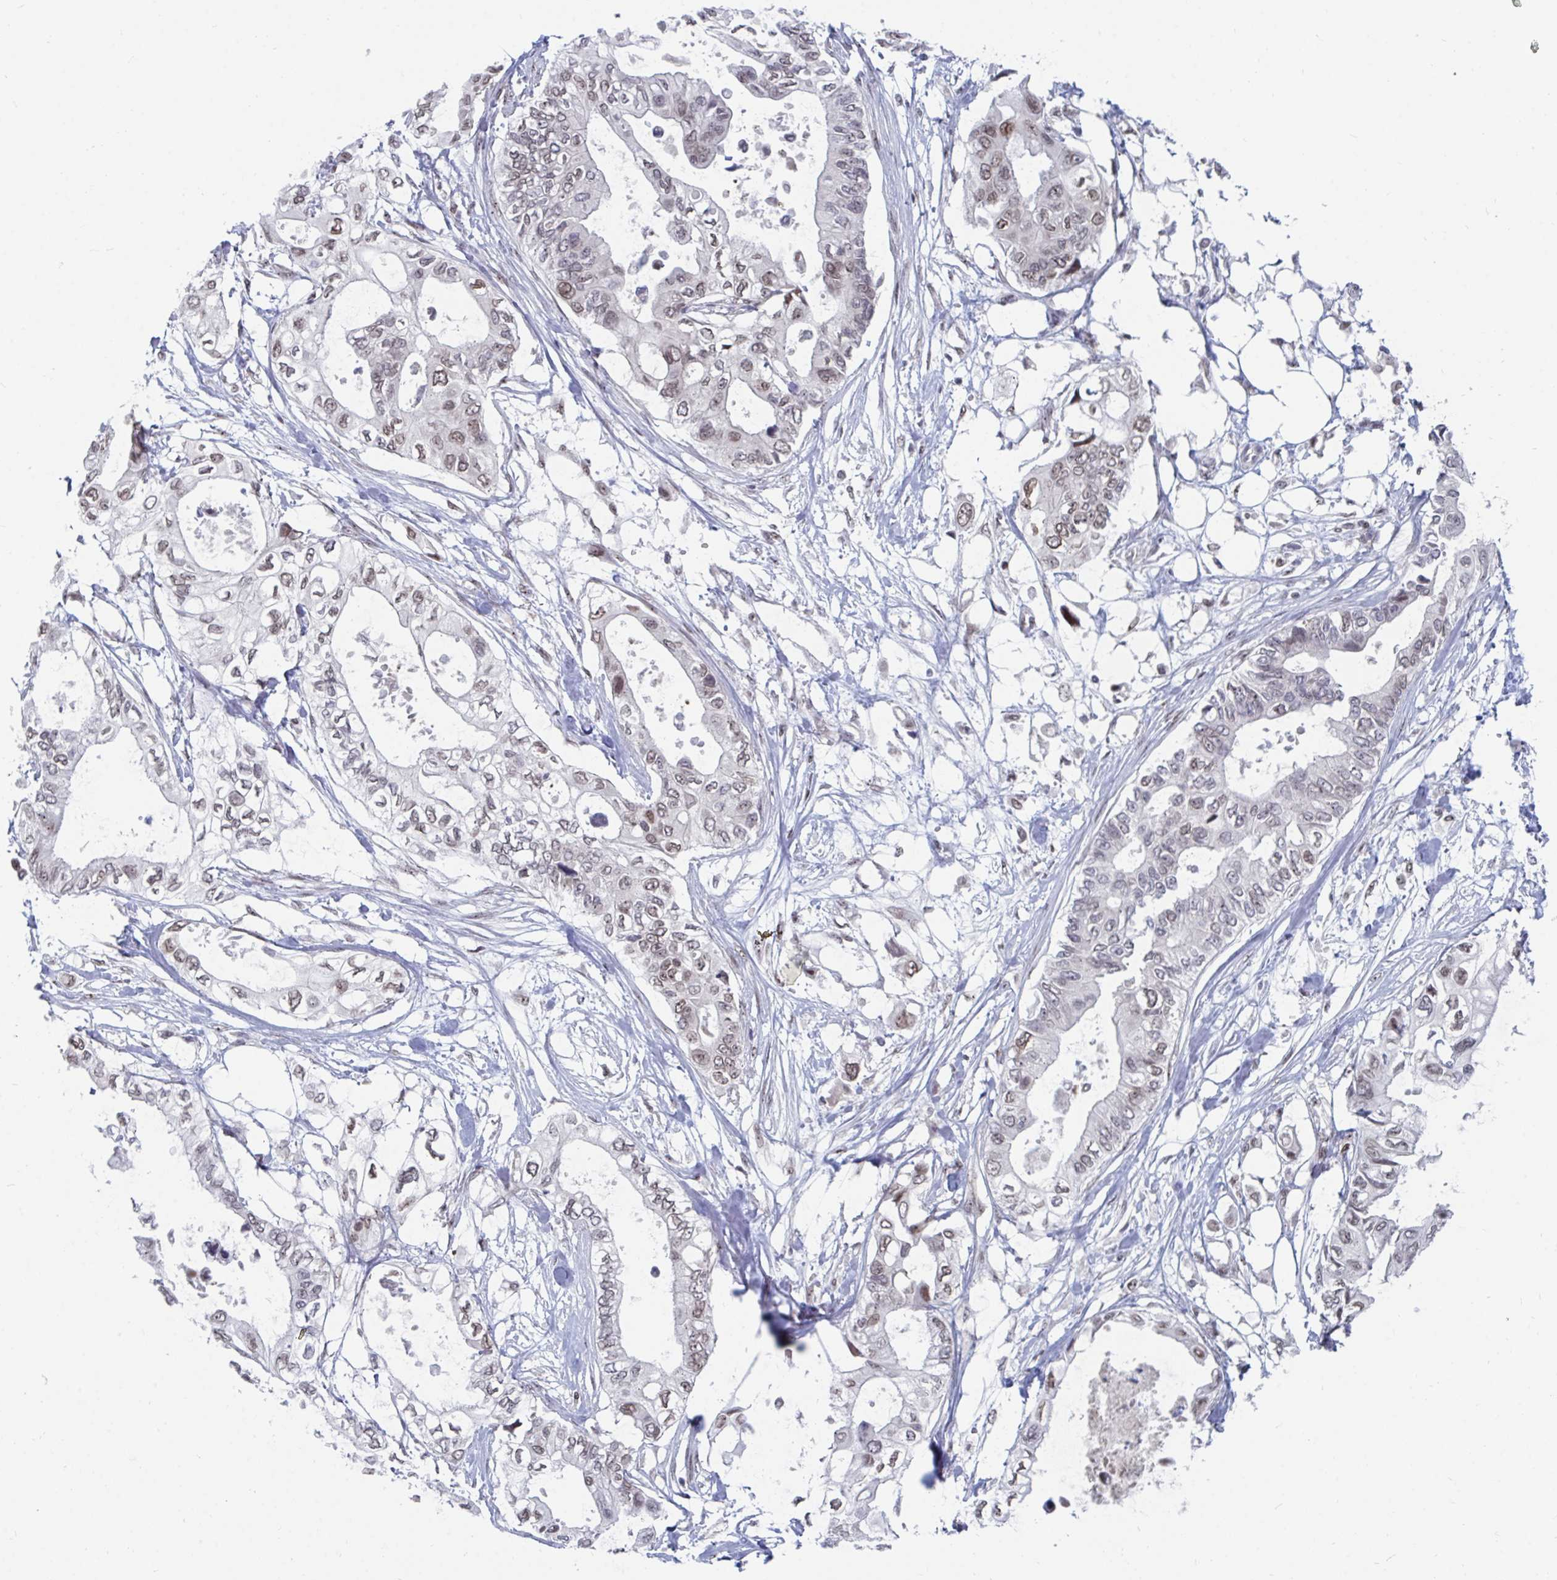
{"staining": {"intensity": "moderate", "quantity": "<25%", "location": "nuclear"}, "tissue": "pancreatic cancer", "cell_type": "Tumor cells", "image_type": "cancer", "snomed": [{"axis": "morphology", "description": "Adenocarcinoma, NOS"}, {"axis": "topography", "description": "Pancreas"}], "caption": "DAB immunohistochemical staining of human pancreatic adenocarcinoma shows moderate nuclear protein positivity in approximately <25% of tumor cells.", "gene": "TRIP12", "patient": {"sex": "female", "age": 63}}